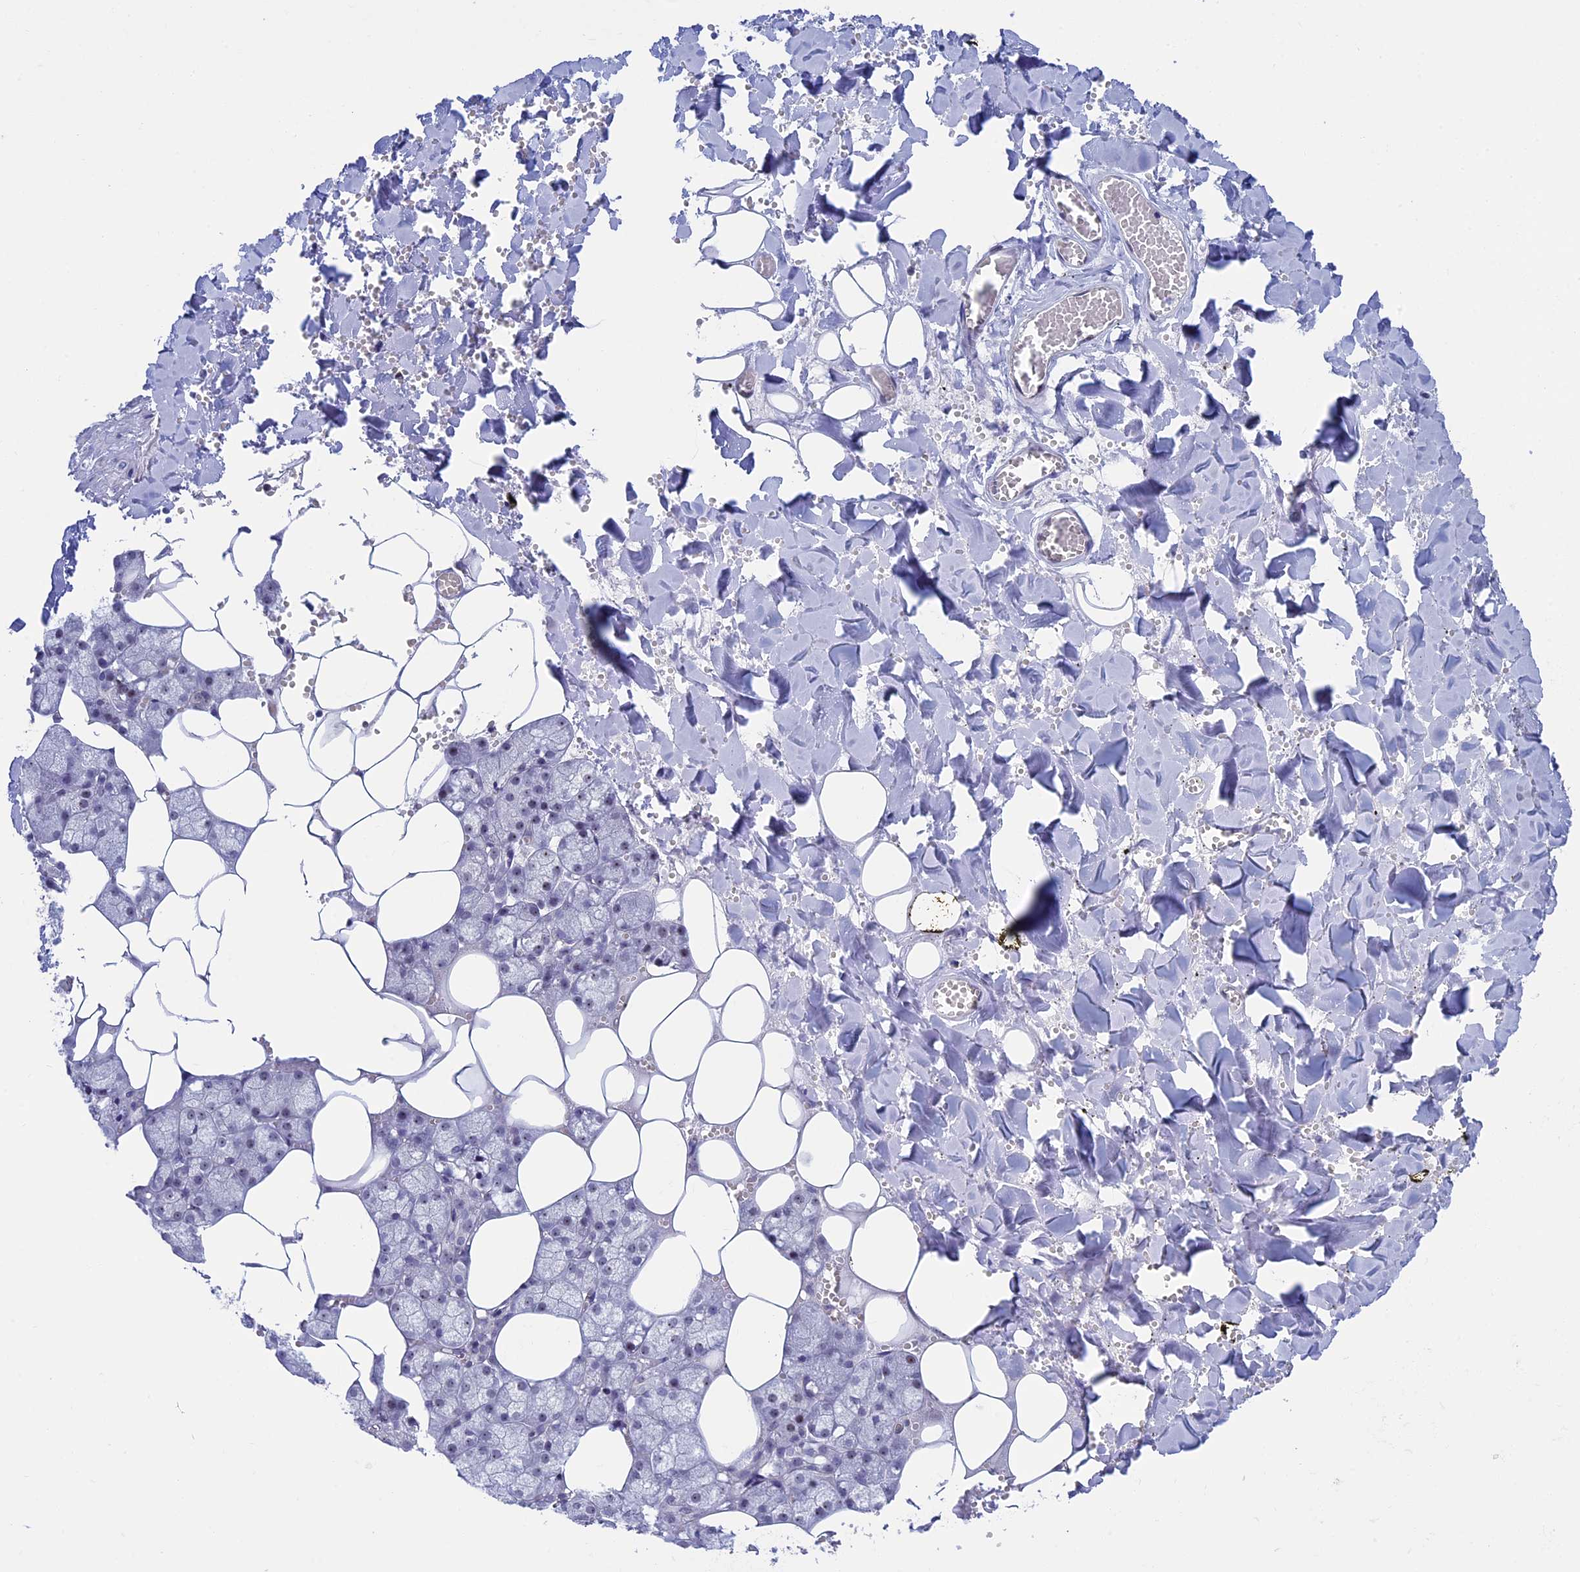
{"staining": {"intensity": "weak", "quantity": "<25%", "location": "nuclear"}, "tissue": "salivary gland", "cell_type": "Glandular cells", "image_type": "normal", "snomed": [{"axis": "morphology", "description": "Normal tissue, NOS"}, {"axis": "topography", "description": "Salivary gland"}], "caption": "Histopathology image shows no protein staining in glandular cells of unremarkable salivary gland.", "gene": "CCDC86", "patient": {"sex": "male", "age": 62}}